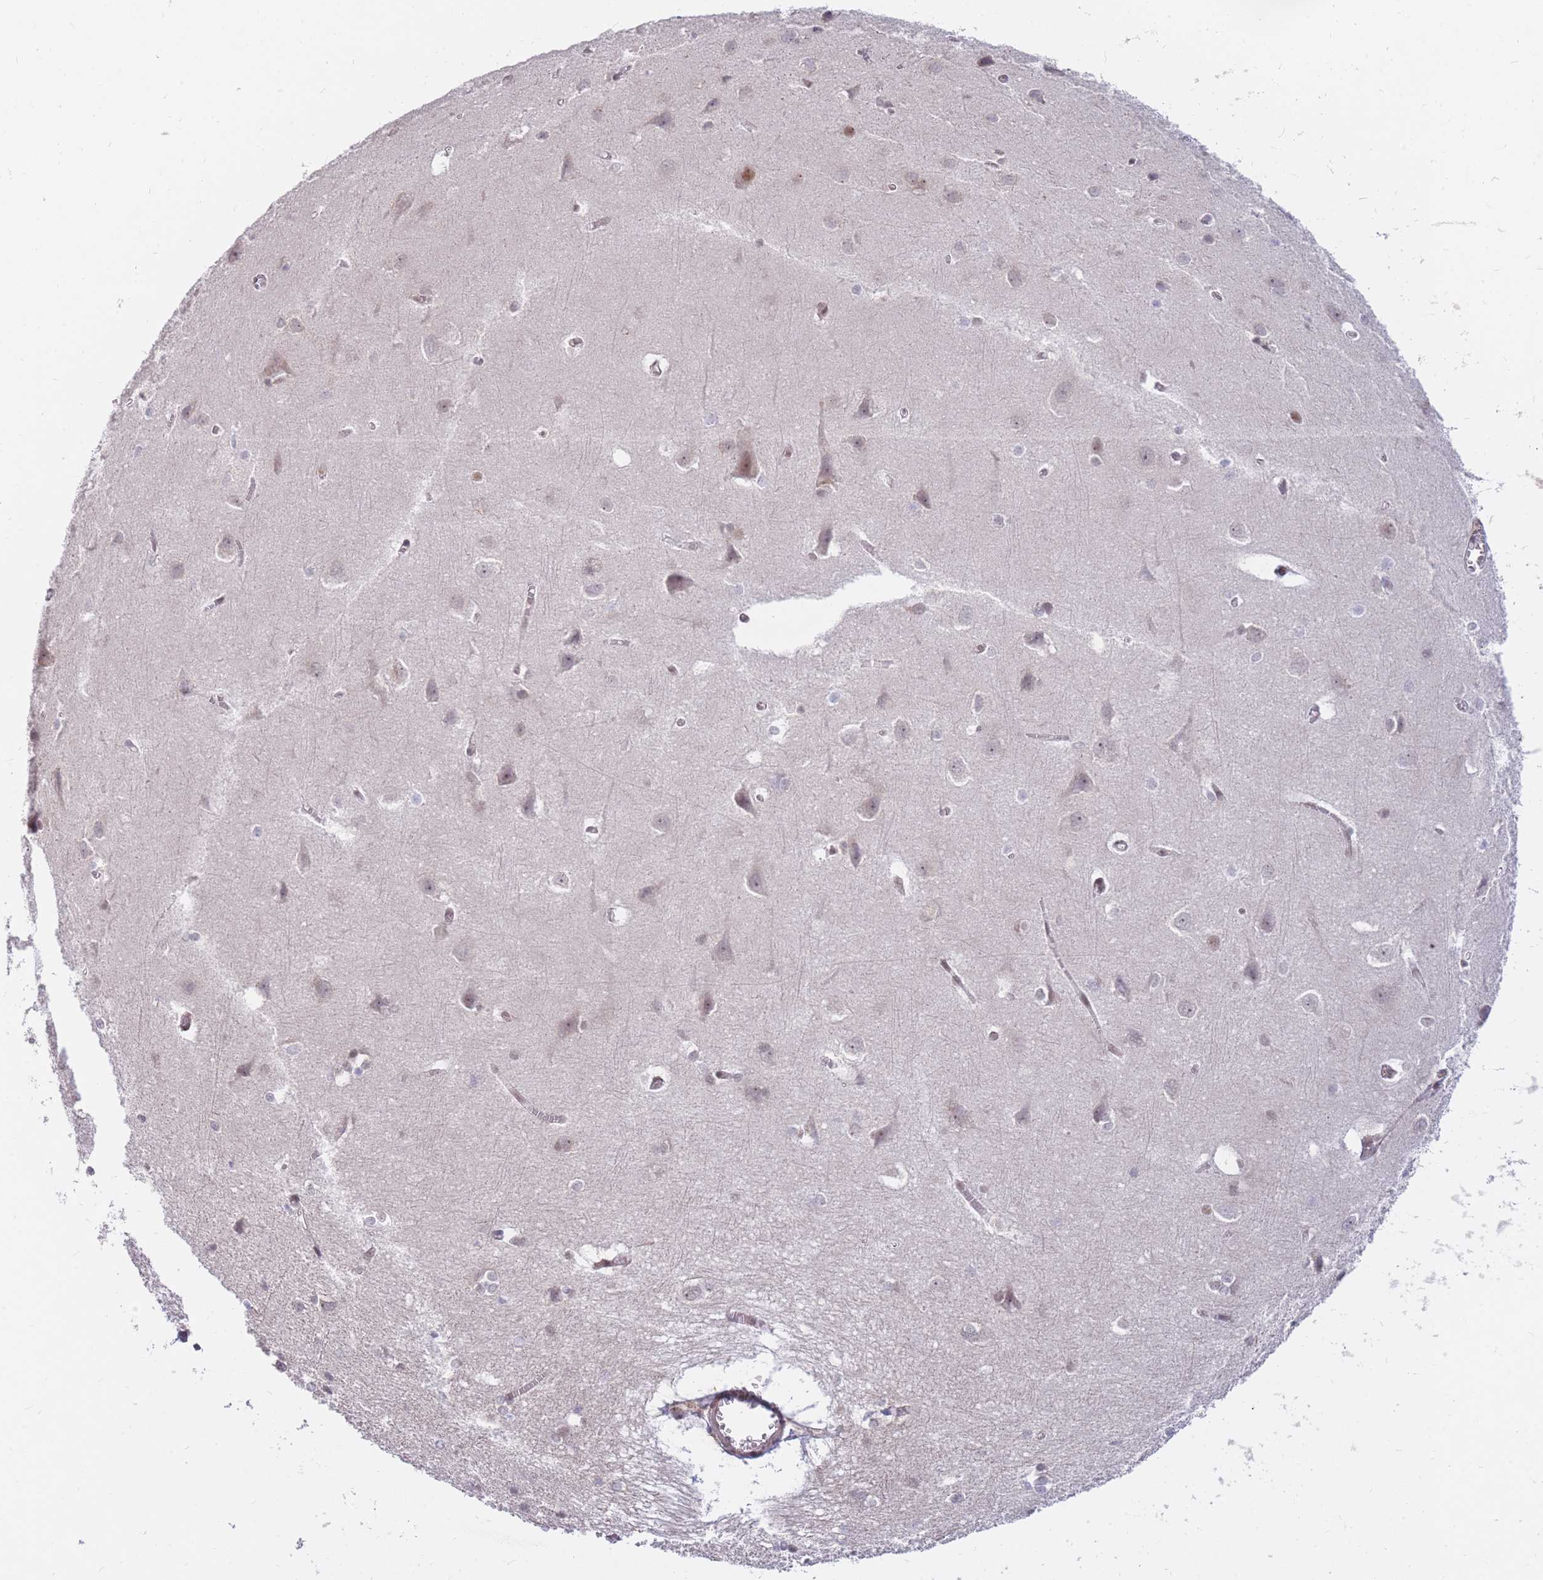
{"staining": {"intensity": "weak", "quantity": ">75%", "location": "nuclear"}, "tissue": "cerebral cortex", "cell_type": "Endothelial cells", "image_type": "normal", "snomed": [{"axis": "morphology", "description": "Normal tissue, NOS"}, {"axis": "topography", "description": "Cerebral cortex"}], "caption": "Immunohistochemistry (IHC) micrograph of benign cerebral cortex: cerebral cortex stained using immunohistochemistry (IHC) displays low levels of weak protein expression localized specifically in the nuclear of endothelial cells, appearing as a nuclear brown color.", "gene": "ERICH6B", "patient": {"sex": "male", "age": 37}}